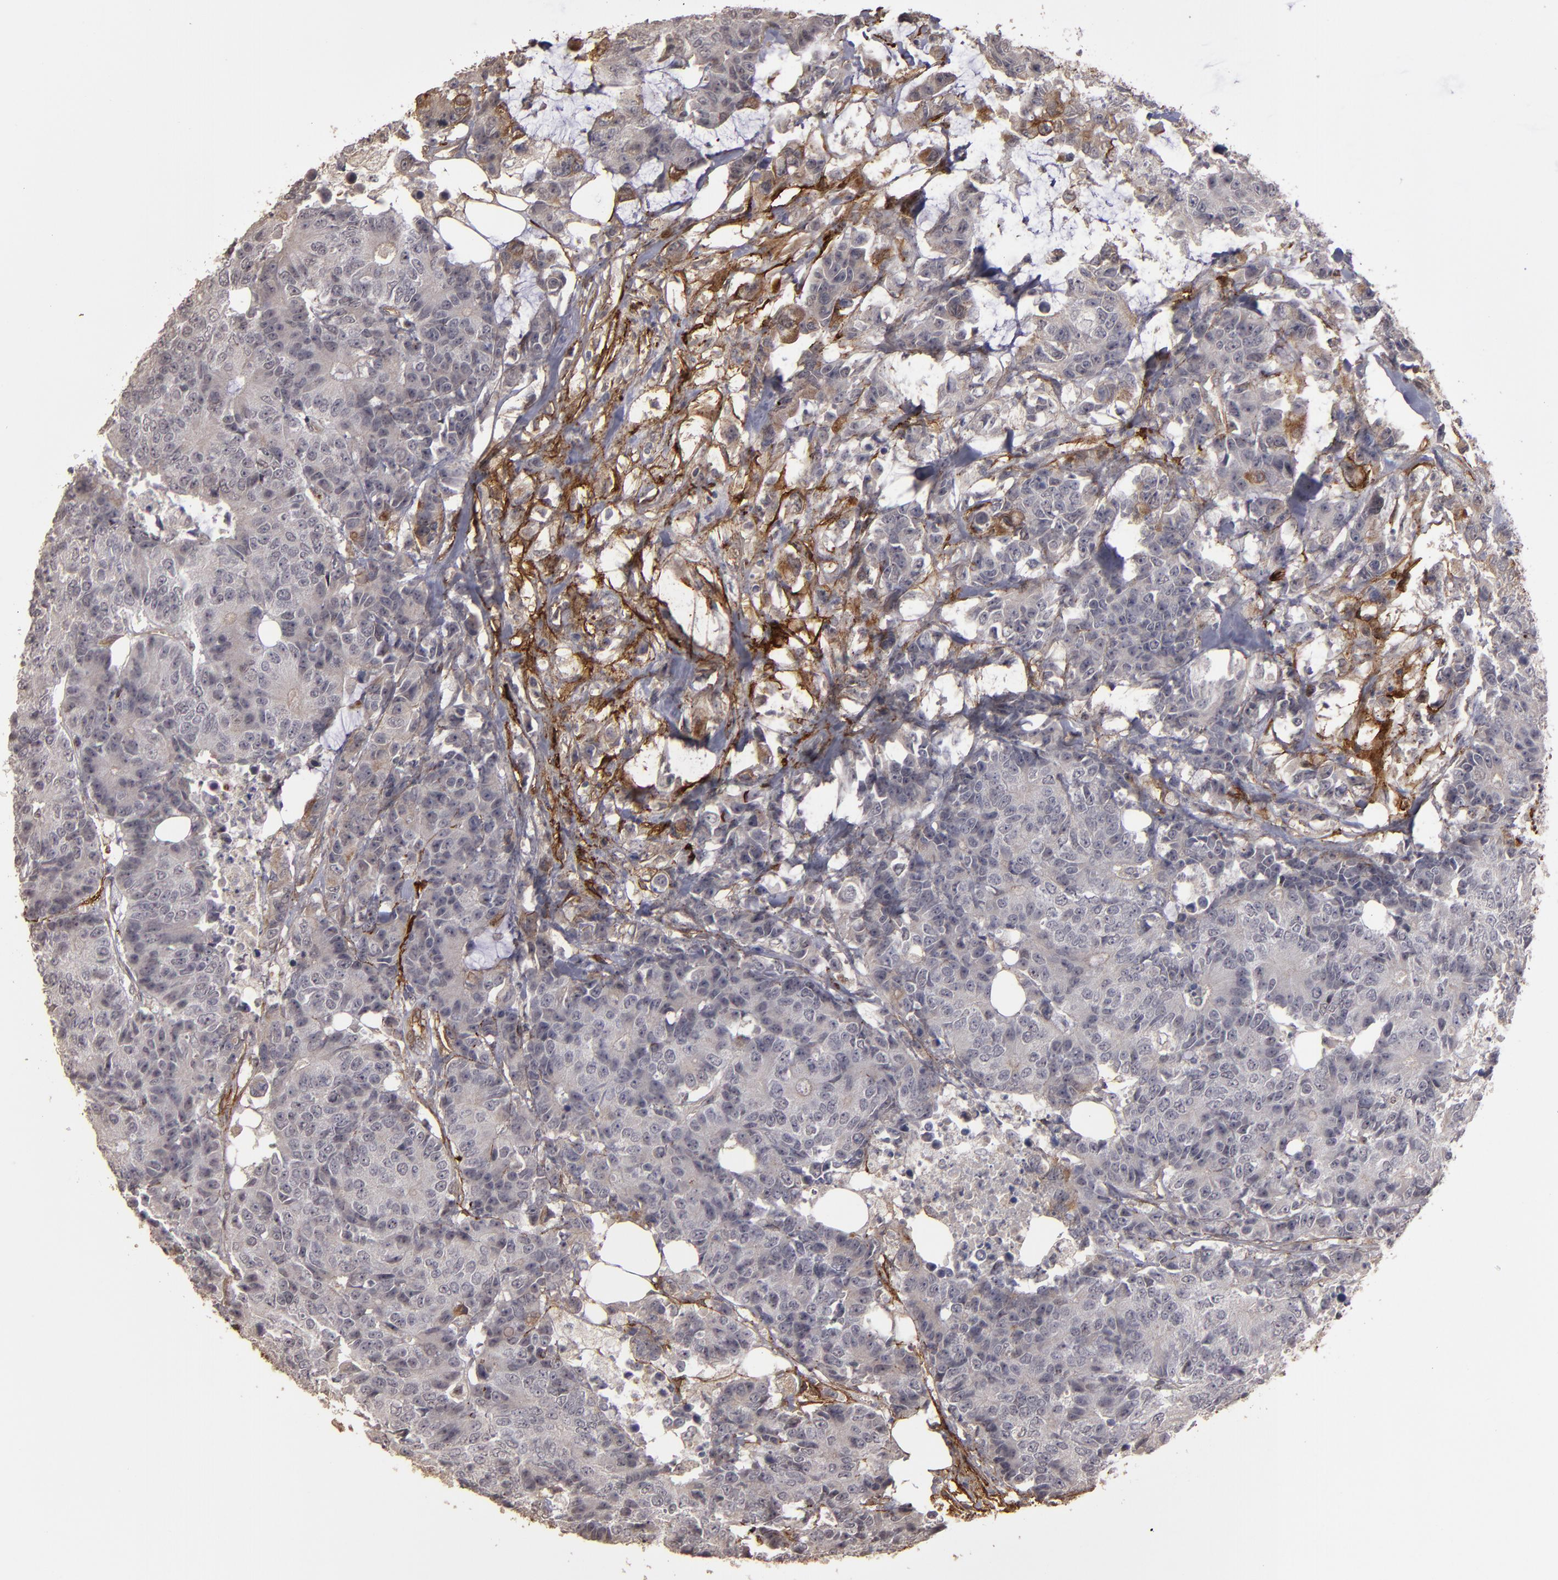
{"staining": {"intensity": "moderate", "quantity": "<25%", "location": "cytoplasmic/membranous"}, "tissue": "colorectal cancer", "cell_type": "Tumor cells", "image_type": "cancer", "snomed": [{"axis": "morphology", "description": "Adenocarcinoma, NOS"}, {"axis": "topography", "description": "Colon"}], "caption": "Colorectal cancer (adenocarcinoma) tissue reveals moderate cytoplasmic/membranous staining in approximately <25% of tumor cells", "gene": "CD55", "patient": {"sex": "female", "age": 86}}